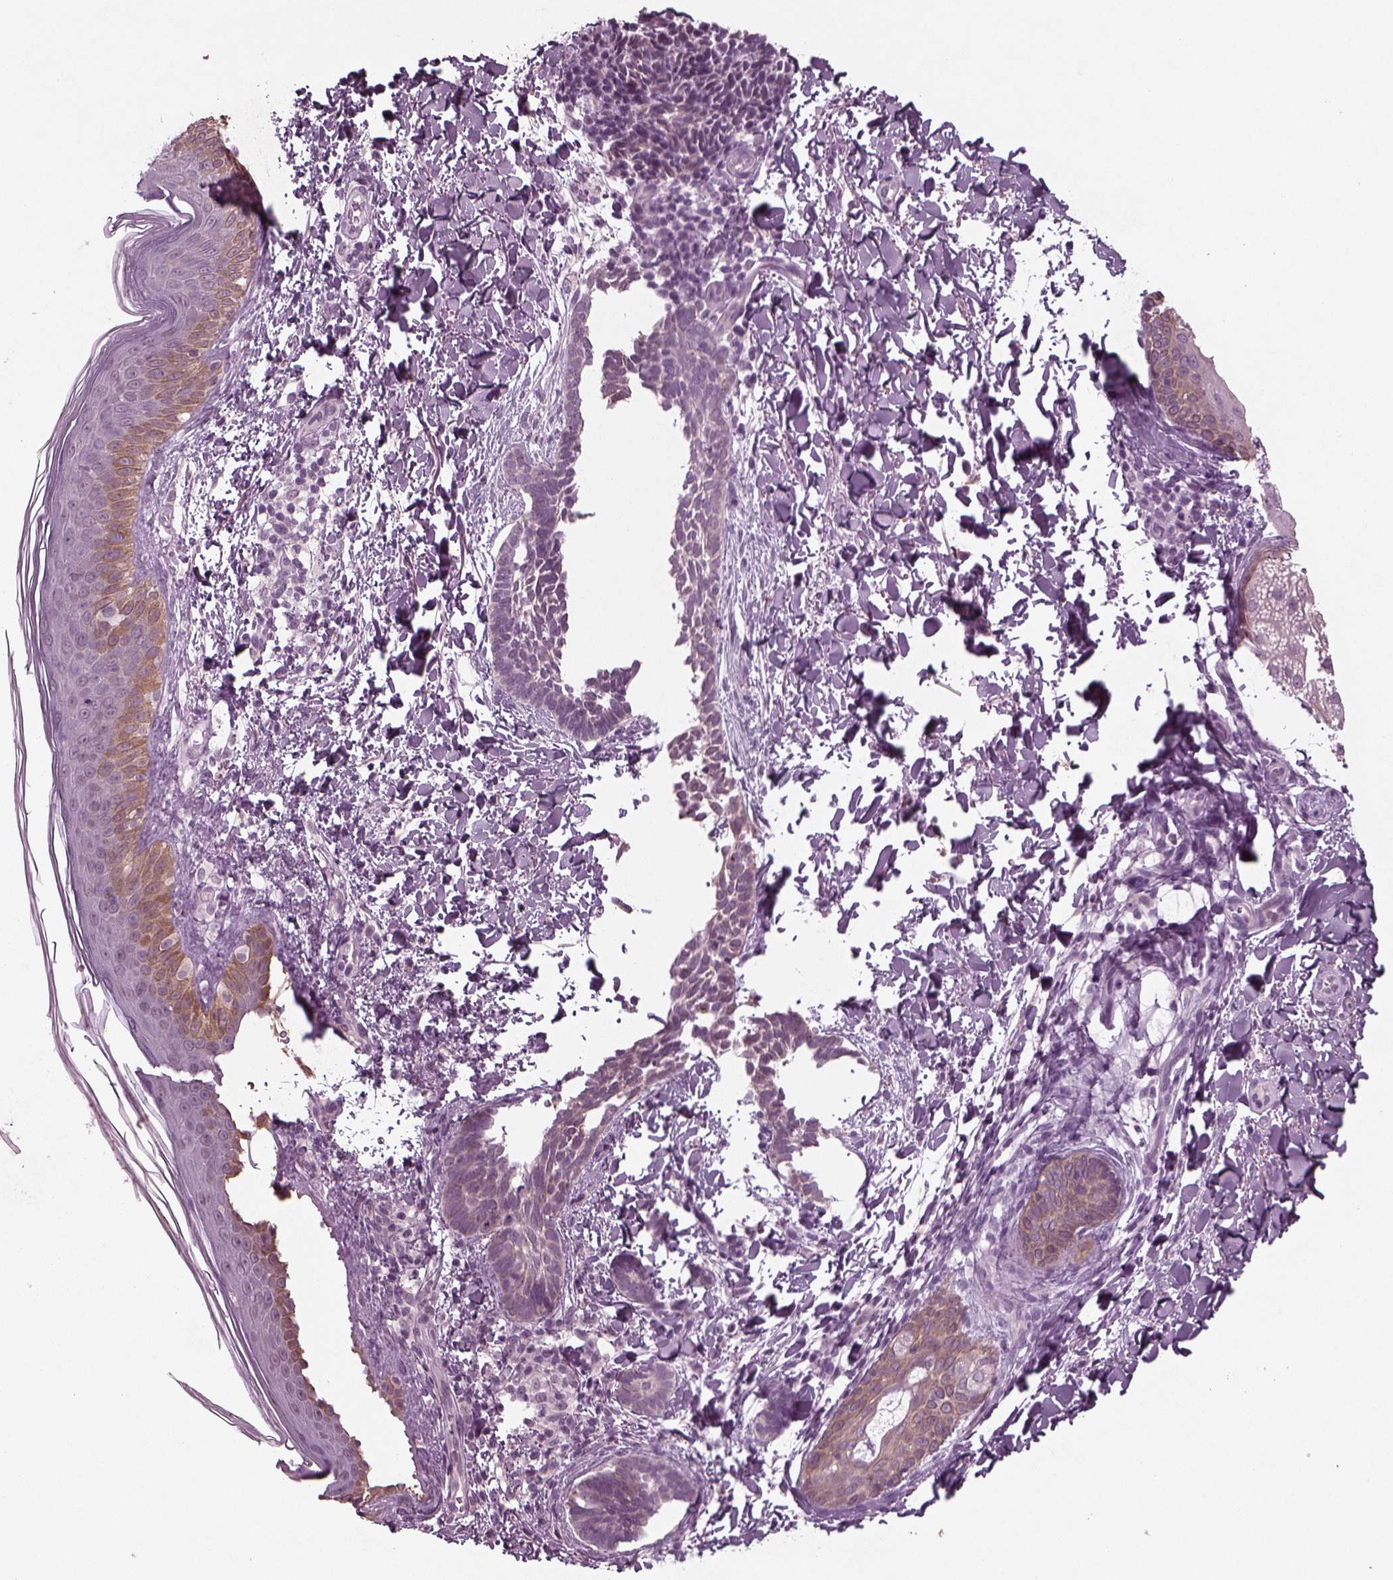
{"staining": {"intensity": "weak", "quantity": ">75%", "location": "cytoplasmic/membranous"}, "tissue": "skin cancer", "cell_type": "Tumor cells", "image_type": "cancer", "snomed": [{"axis": "morphology", "description": "Normal tissue, NOS"}, {"axis": "morphology", "description": "Basal cell carcinoma"}, {"axis": "topography", "description": "Skin"}], "caption": "The histopathology image exhibits staining of skin cancer, revealing weak cytoplasmic/membranous protein staining (brown color) within tumor cells.", "gene": "MGAT4D", "patient": {"sex": "male", "age": 46}}